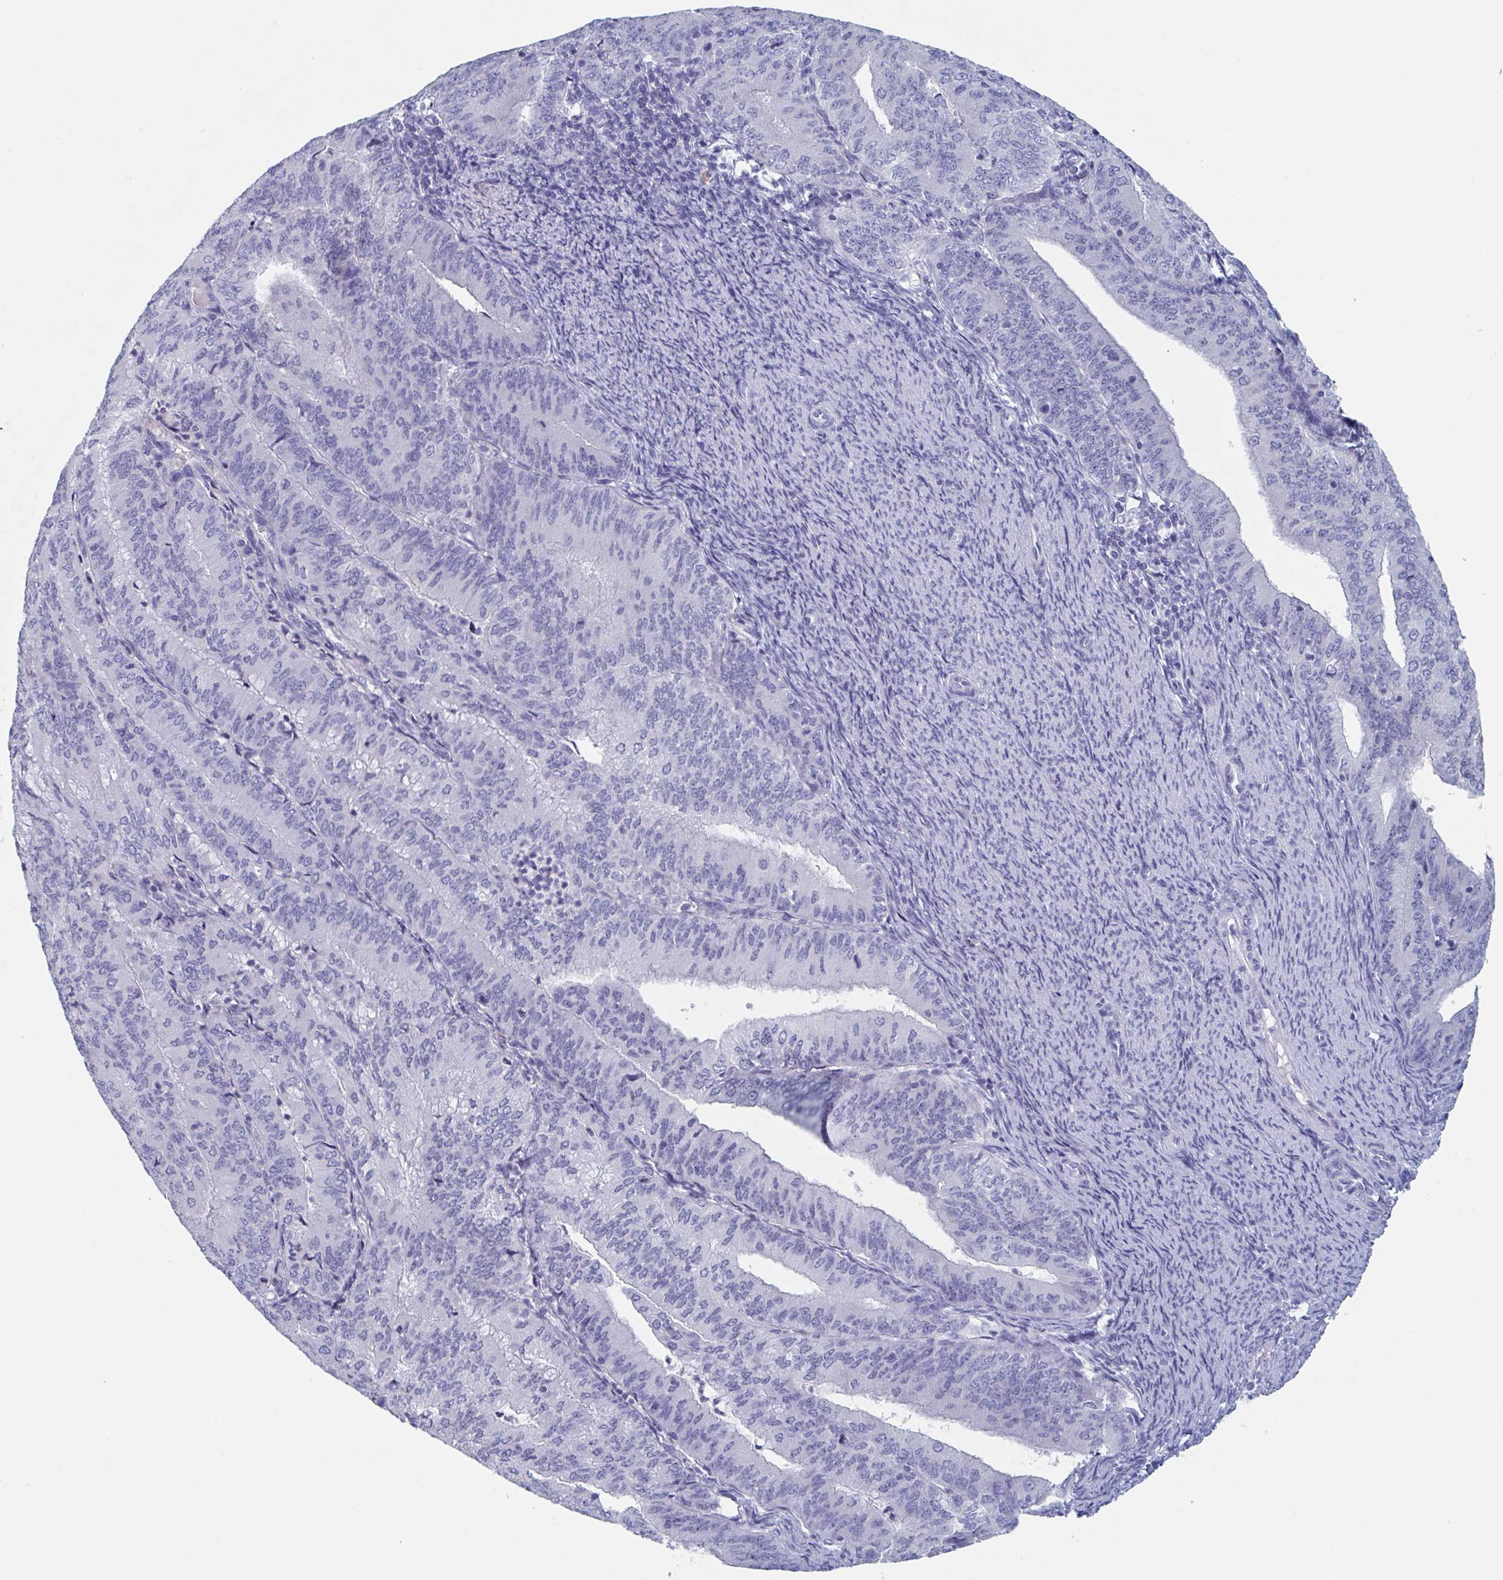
{"staining": {"intensity": "negative", "quantity": "none", "location": "none"}, "tissue": "endometrial cancer", "cell_type": "Tumor cells", "image_type": "cancer", "snomed": [{"axis": "morphology", "description": "Adenocarcinoma, NOS"}, {"axis": "topography", "description": "Endometrium"}], "caption": "A histopathology image of adenocarcinoma (endometrial) stained for a protein demonstrates no brown staining in tumor cells.", "gene": "NT5C3B", "patient": {"sex": "female", "age": 57}}